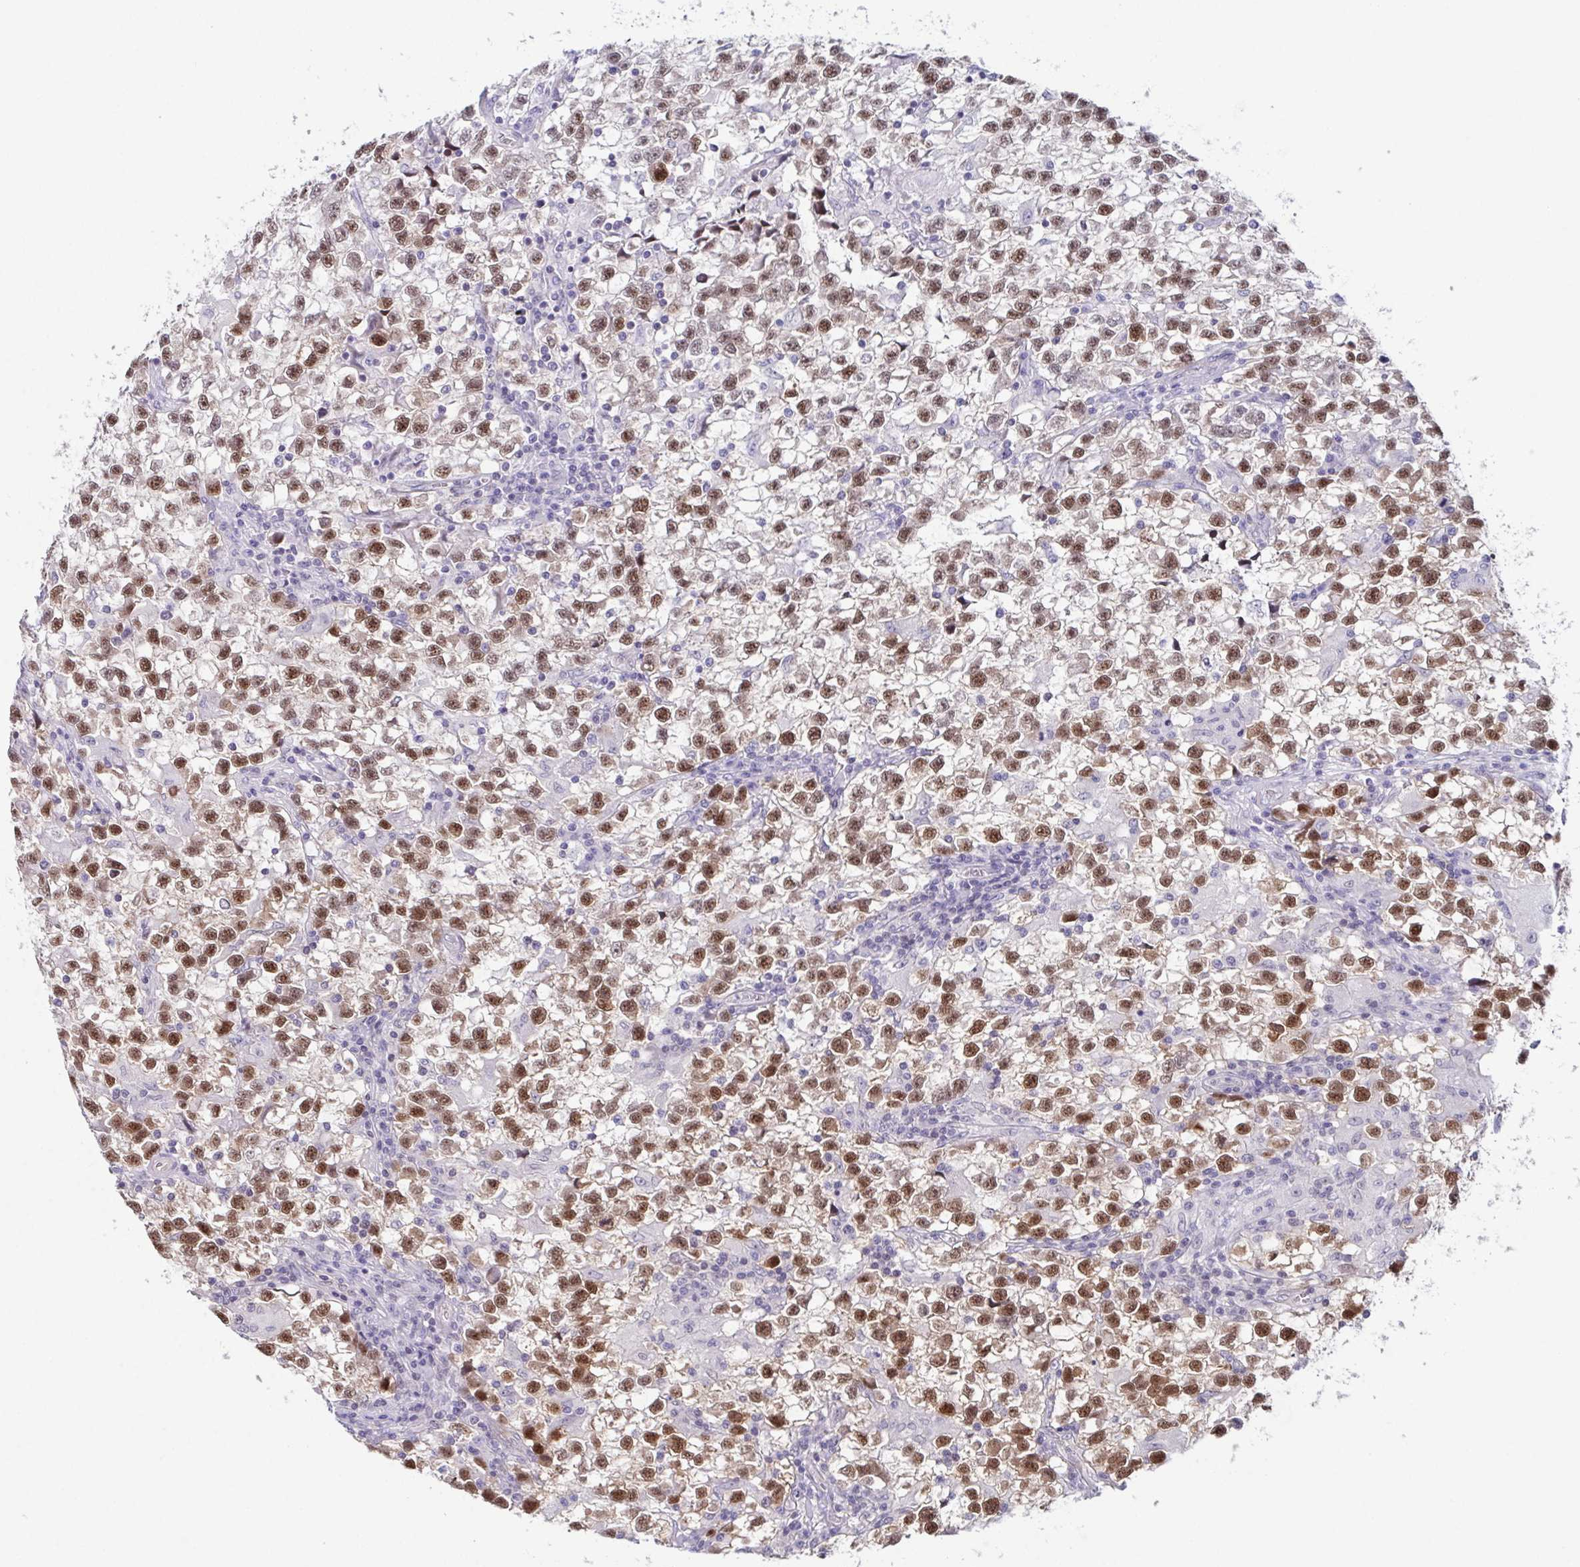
{"staining": {"intensity": "moderate", "quantity": ">75%", "location": "nuclear"}, "tissue": "testis cancer", "cell_type": "Tumor cells", "image_type": "cancer", "snomed": [{"axis": "morphology", "description": "Seminoma, NOS"}, {"axis": "topography", "description": "Testis"}], "caption": "Immunohistochemical staining of human testis seminoma reveals medium levels of moderate nuclear protein positivity in approximately >75% of tumor cells.", "gene": "DNAJB1", "patient": {"sex": "male", "age": 31}}